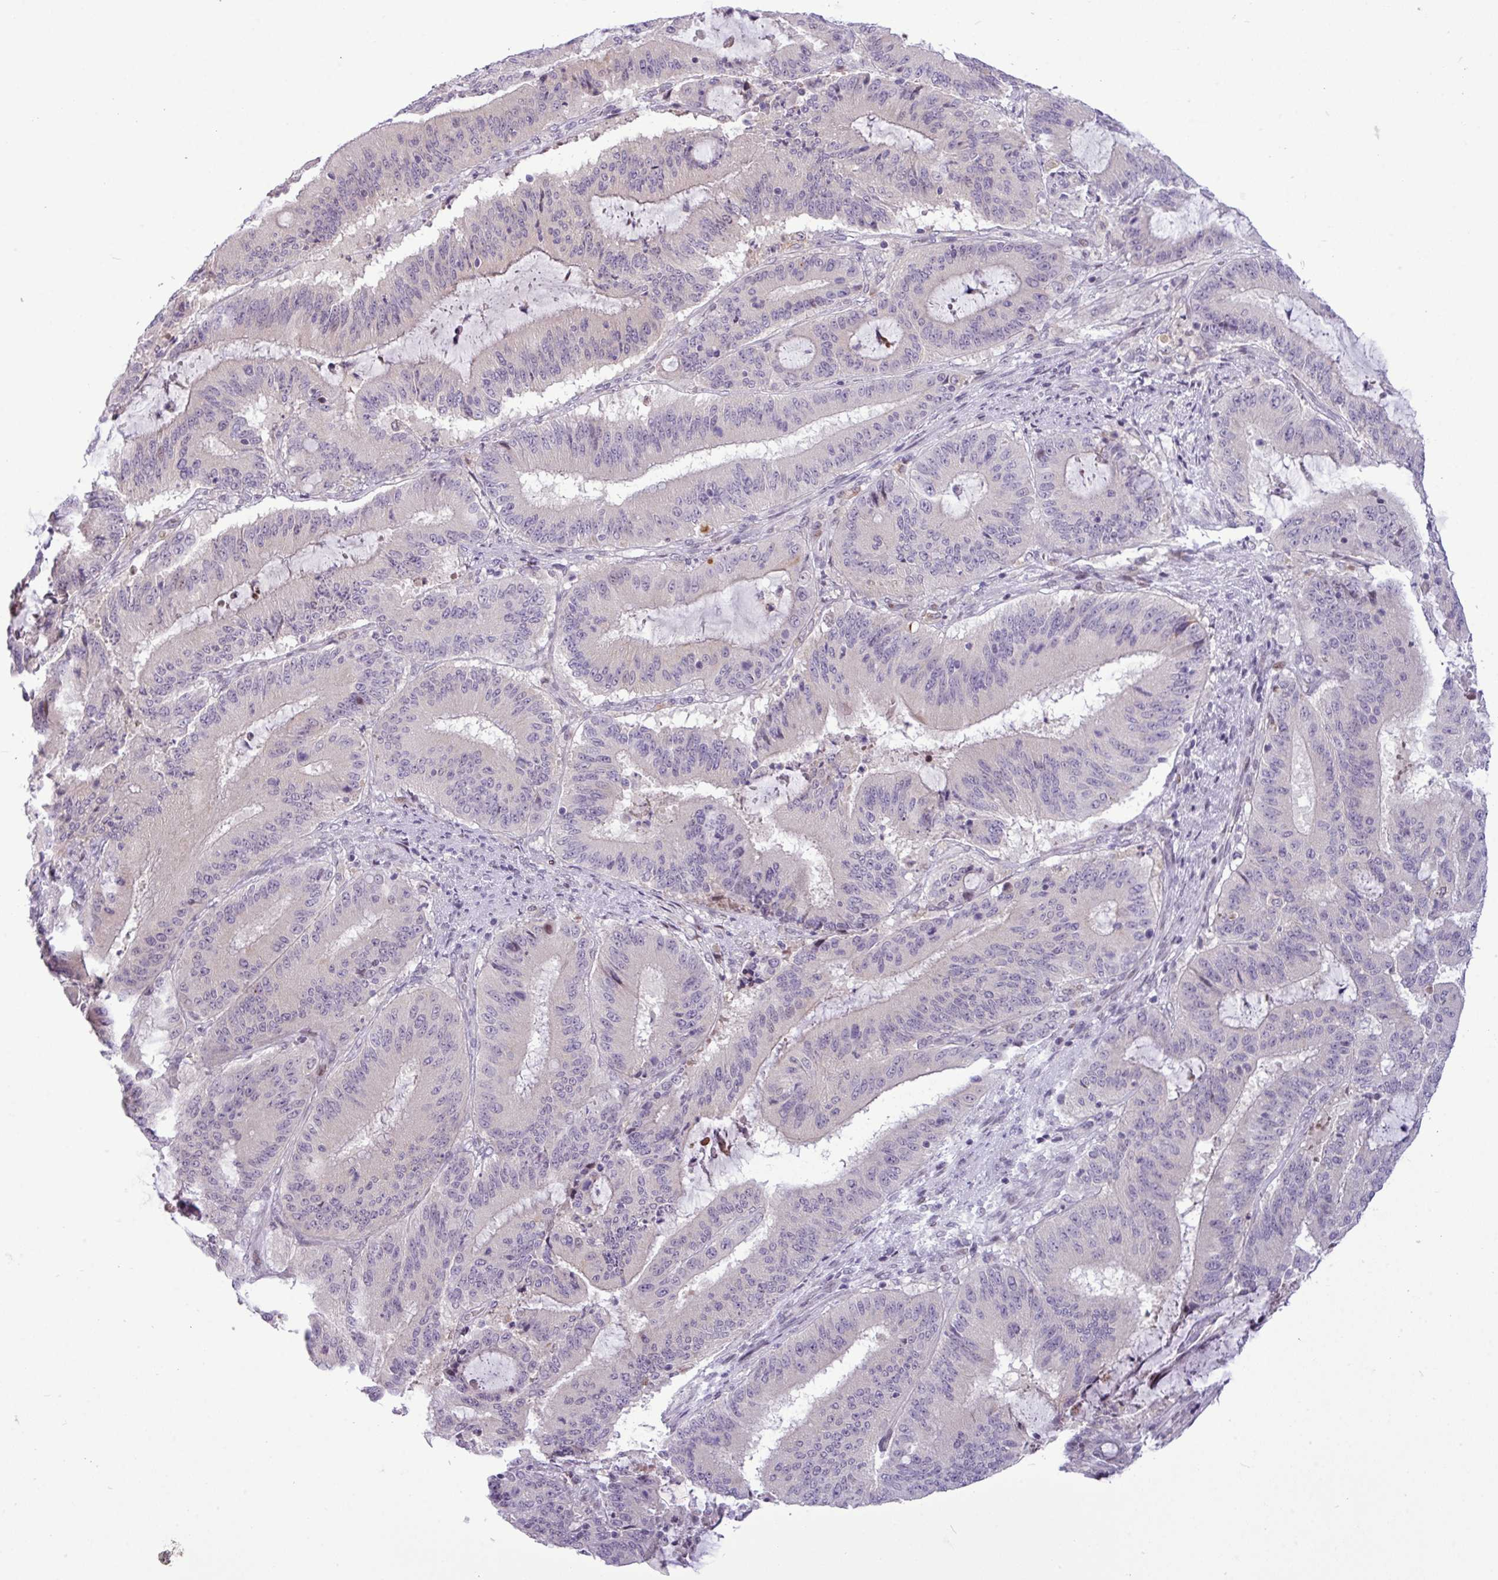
{"staining": {"intensity": "negative", "quantity": "none", "location": "none"}, "tissue": "liver cancer", "cell_type": "Tumor cells", "image_type": "cancer", "snomed": [{"axis": "morphology", "description": "Normal tissue, NOS"}, {"axis": "morphology", "description": "Cholangiocarcinoma"}, {"axis": "topography", "description": "Liver"}, {"axis": "topography", "description": "Peripheral nerve tissue"}], "caption": "The immunohistochemistry (IHC) histopathology image has no significant staining in tumor cells of liver cancer tissue.", "gene": "SLC66A2", "patient": {"sex": "female", "age": 73}}